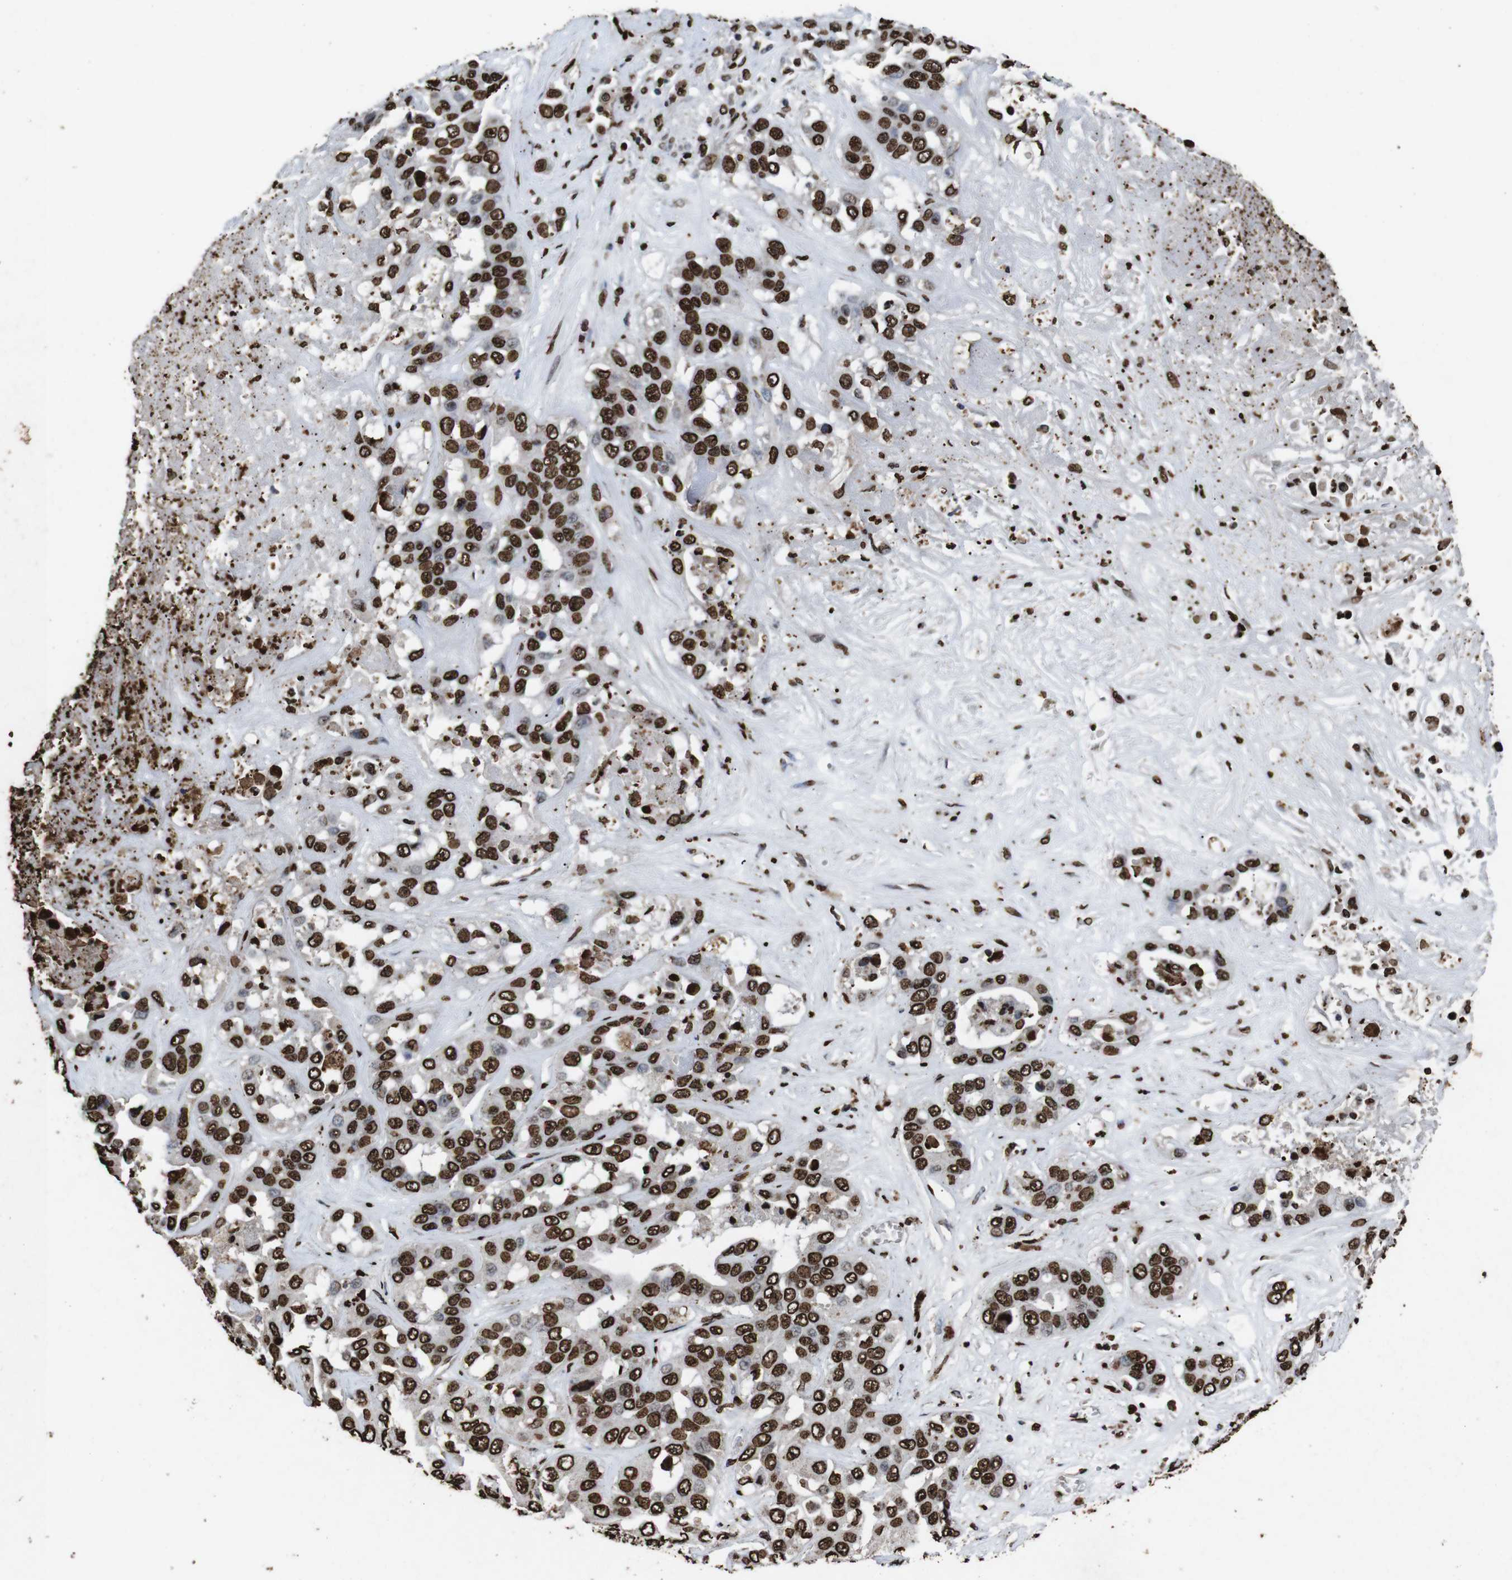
{"staining": {"intensity": "strong", "quantity": ">75%", "location": "nuclear"}, "tissue": "liver cancer", "cell_type": "Tumor cells", "image_type": "cancer", "snomed": [{"axis": "morphology", "description": "Cholangiocarcinoma"}, {"axis": "topography", "description": "Liver"}], "caption": "DAB immunohistochemical staining of human cholangiocarcinoma (liver) reveals strong nuclear protein staining in about >75% of tumor cells.", "gene": "MDM2", "patient": {"sex": "female", "age": 52}}